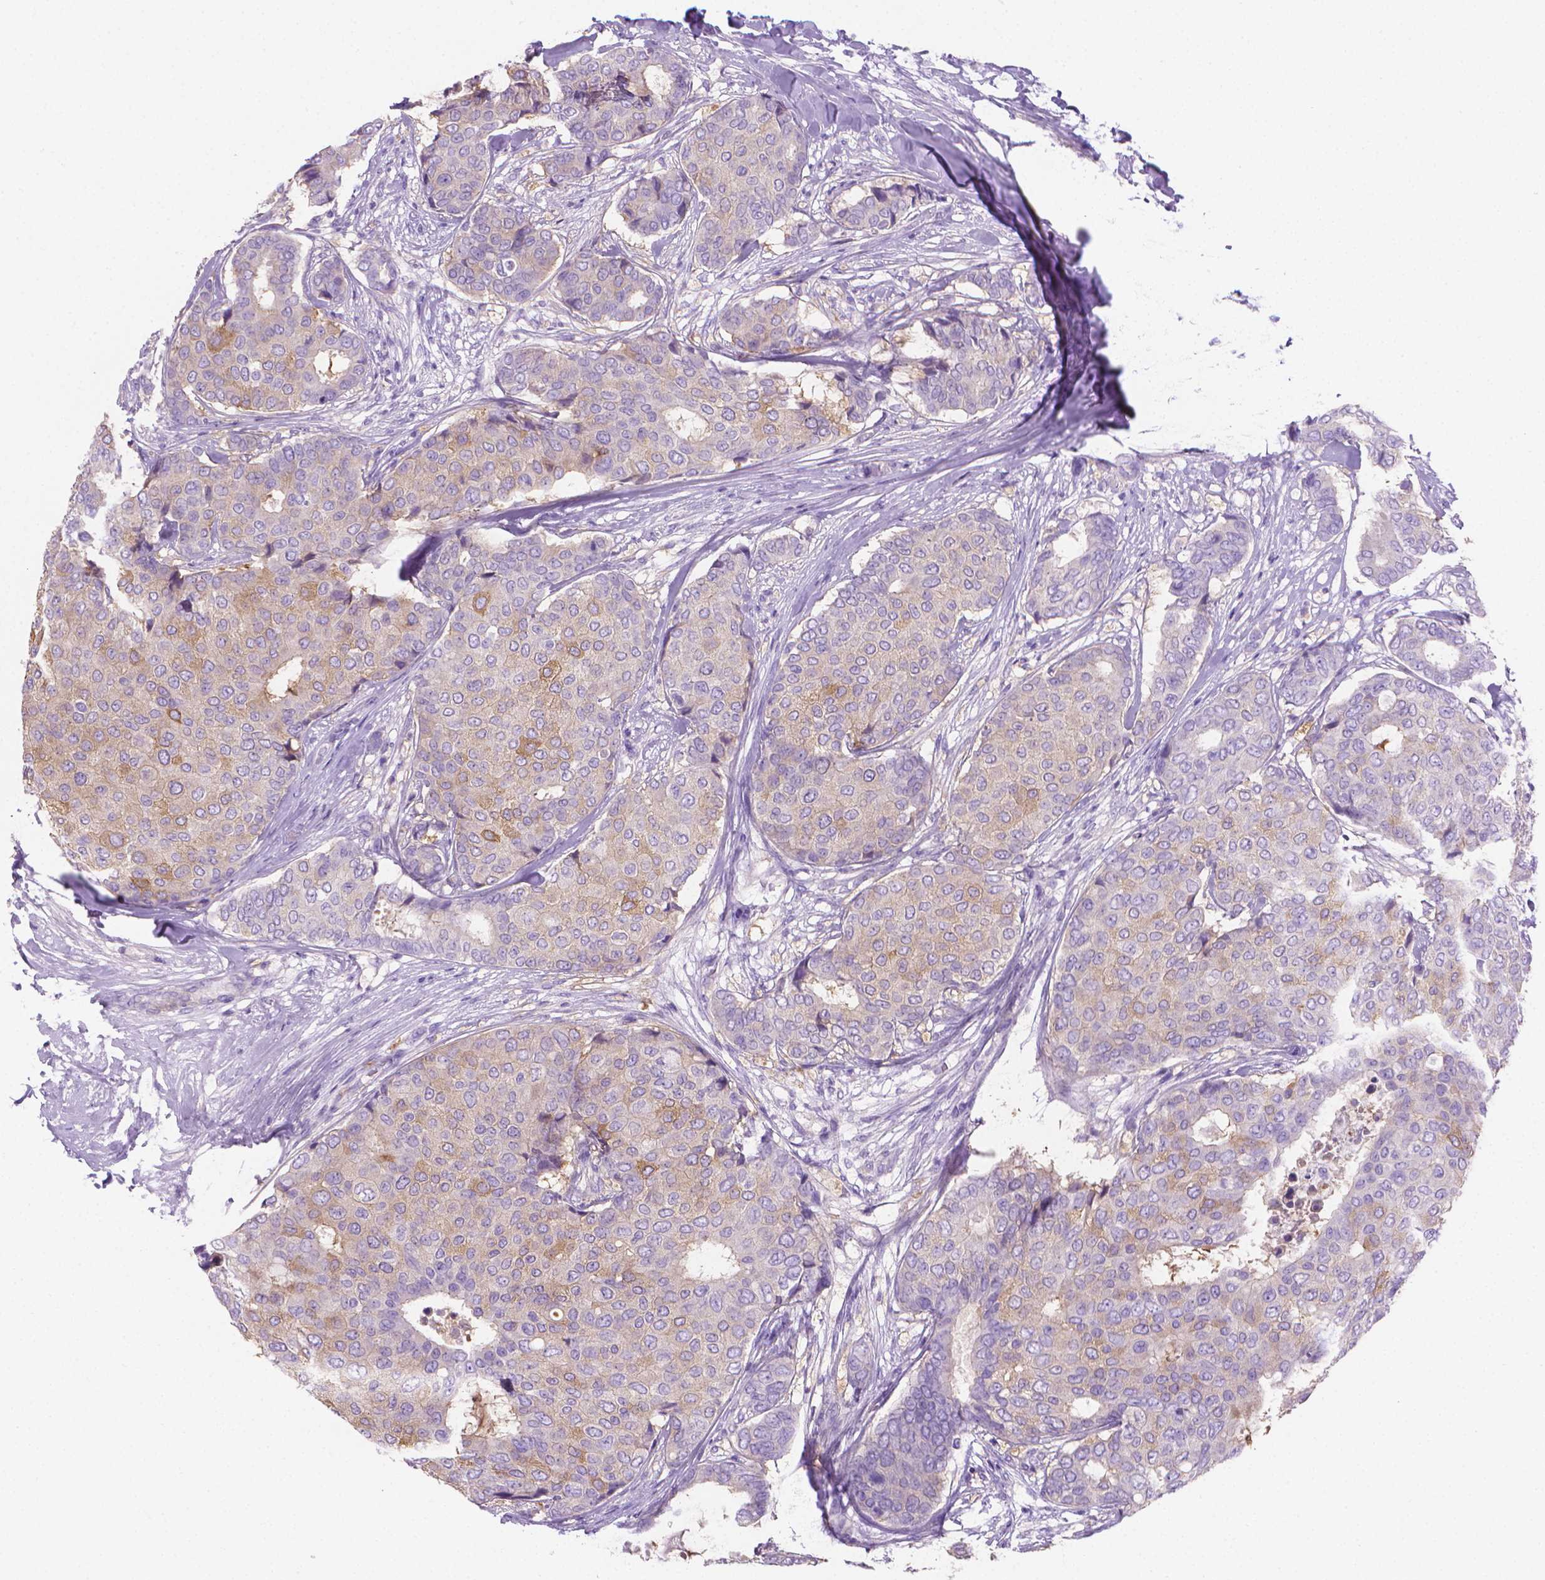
{"staining": {"intensity": "weak", "quantity": "<25%", "location": "cytoplasmic/membranous"}, "tissue": "breast cancer", "cell_type": "Tumor cells", "image_type": "cancer", "snomed": [{"axis": "morphology", "description": "Duct carcinoma"}, {"axis": "topography", "description": "Breast"}], "caption": "Immunohistochemistry (IHC) histopathology image of neoplastic tissue: breast cancer (invasive ductal carcinoma) stained with DAB (3,3'-diaminobenzidine) reveals no significant protein positivity in tumor cells.", "gene": "FASN", "patient": {"sex": "female", "age": 75}}